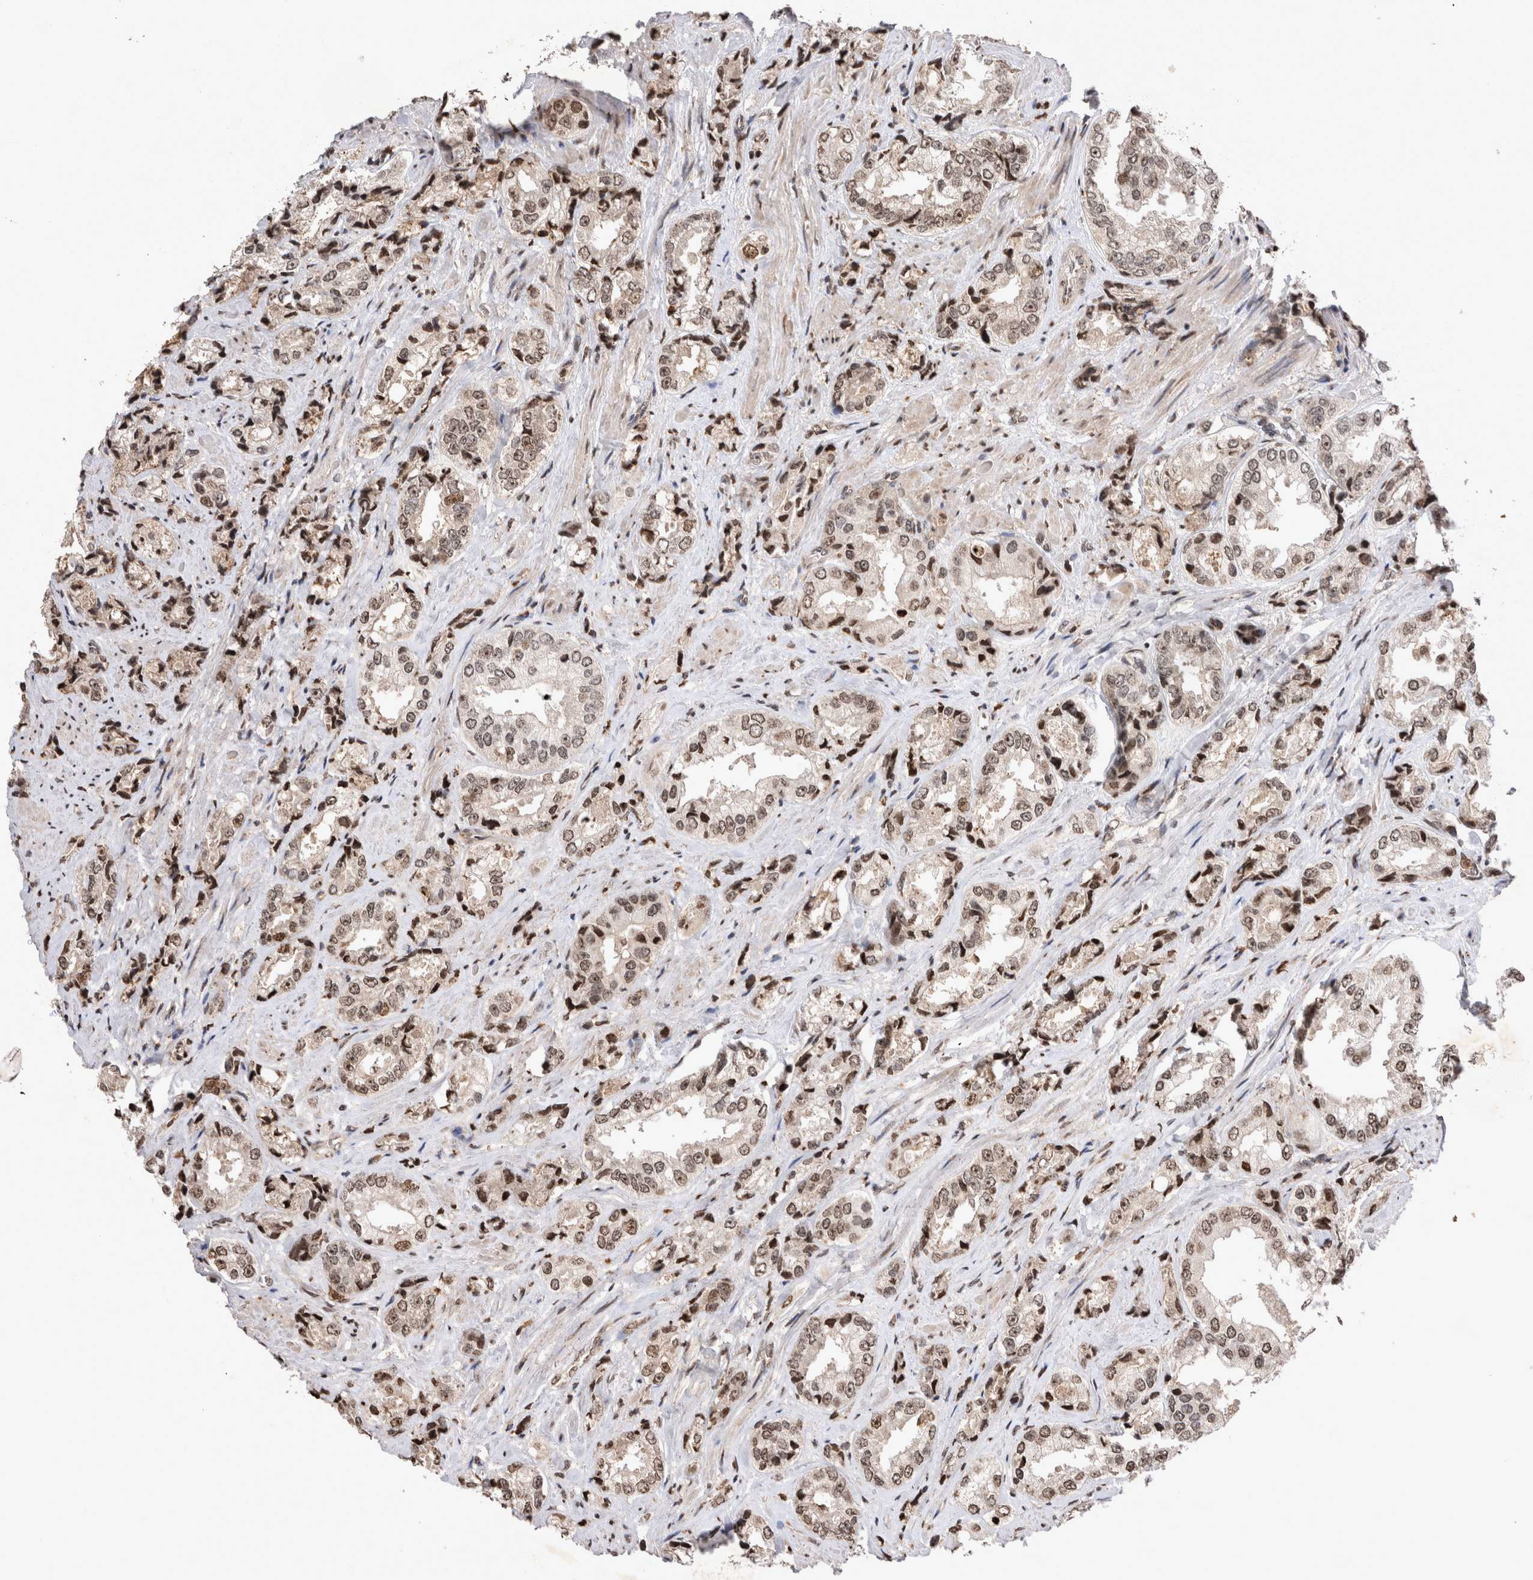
{"staining": {"intensity": "moderate", "quantity": ">75%", "location": "nuclear"}, "tissue": "prostate cancer", "cell_type": "Tumor cells", "image_type": "cancer", "snomed": [{"axis": "morphology", "description": "Adenocarcinoma, High grade"}, {"axis": "topography", "description": "Prostate"}], "caption": "This is a micrograph of immunohistochemistry (IHC) staining of prostate cancer, which shows moderate expression in the nuclear of tumor cells.", "gene": "STK11", "patient": {"sex": "male", "age": 61}}